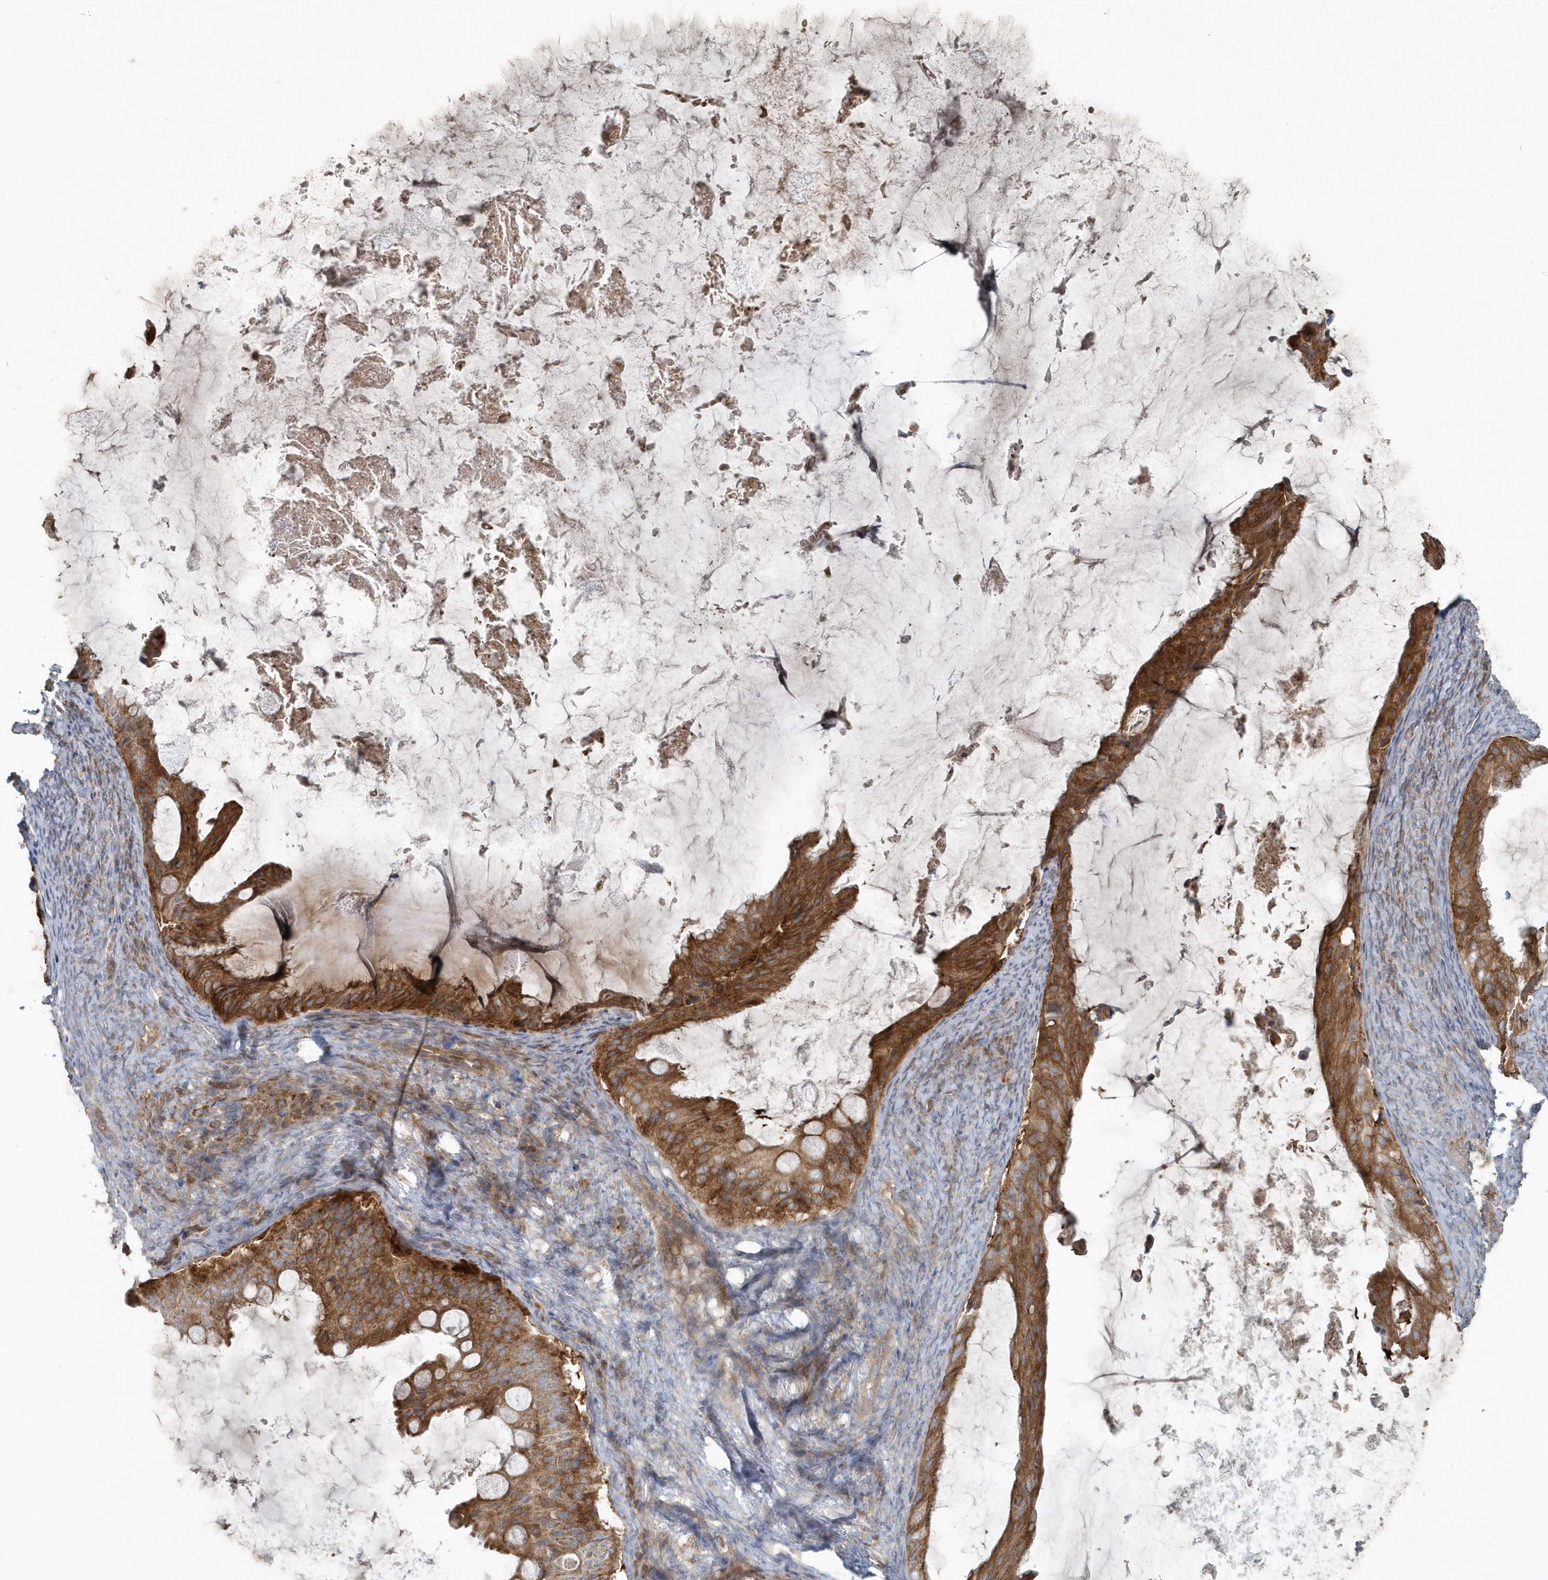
{"staining": {"intensity": "moderate", "quantity": ">75%", "location": "cytoplasmic/membranous"}, "tissue": "ovarian cancer", "cell_type": "Tumor cells", "image_type": "cancer", "snomed": [{"axis": "morphology", "description": "Cystadenocarcinoma, mucinous, NOS"}, {"axis": "topography", "description": "Ovary"}], "caption": "Tumor cells reveal medium levels of moderate cytoplasmic/membranous expression in about >75% of cells in human mucinous cystadenocarcinoma (ovarian).", "gene": "MMUT", "patient": {"sex": "female", "age": 61}}